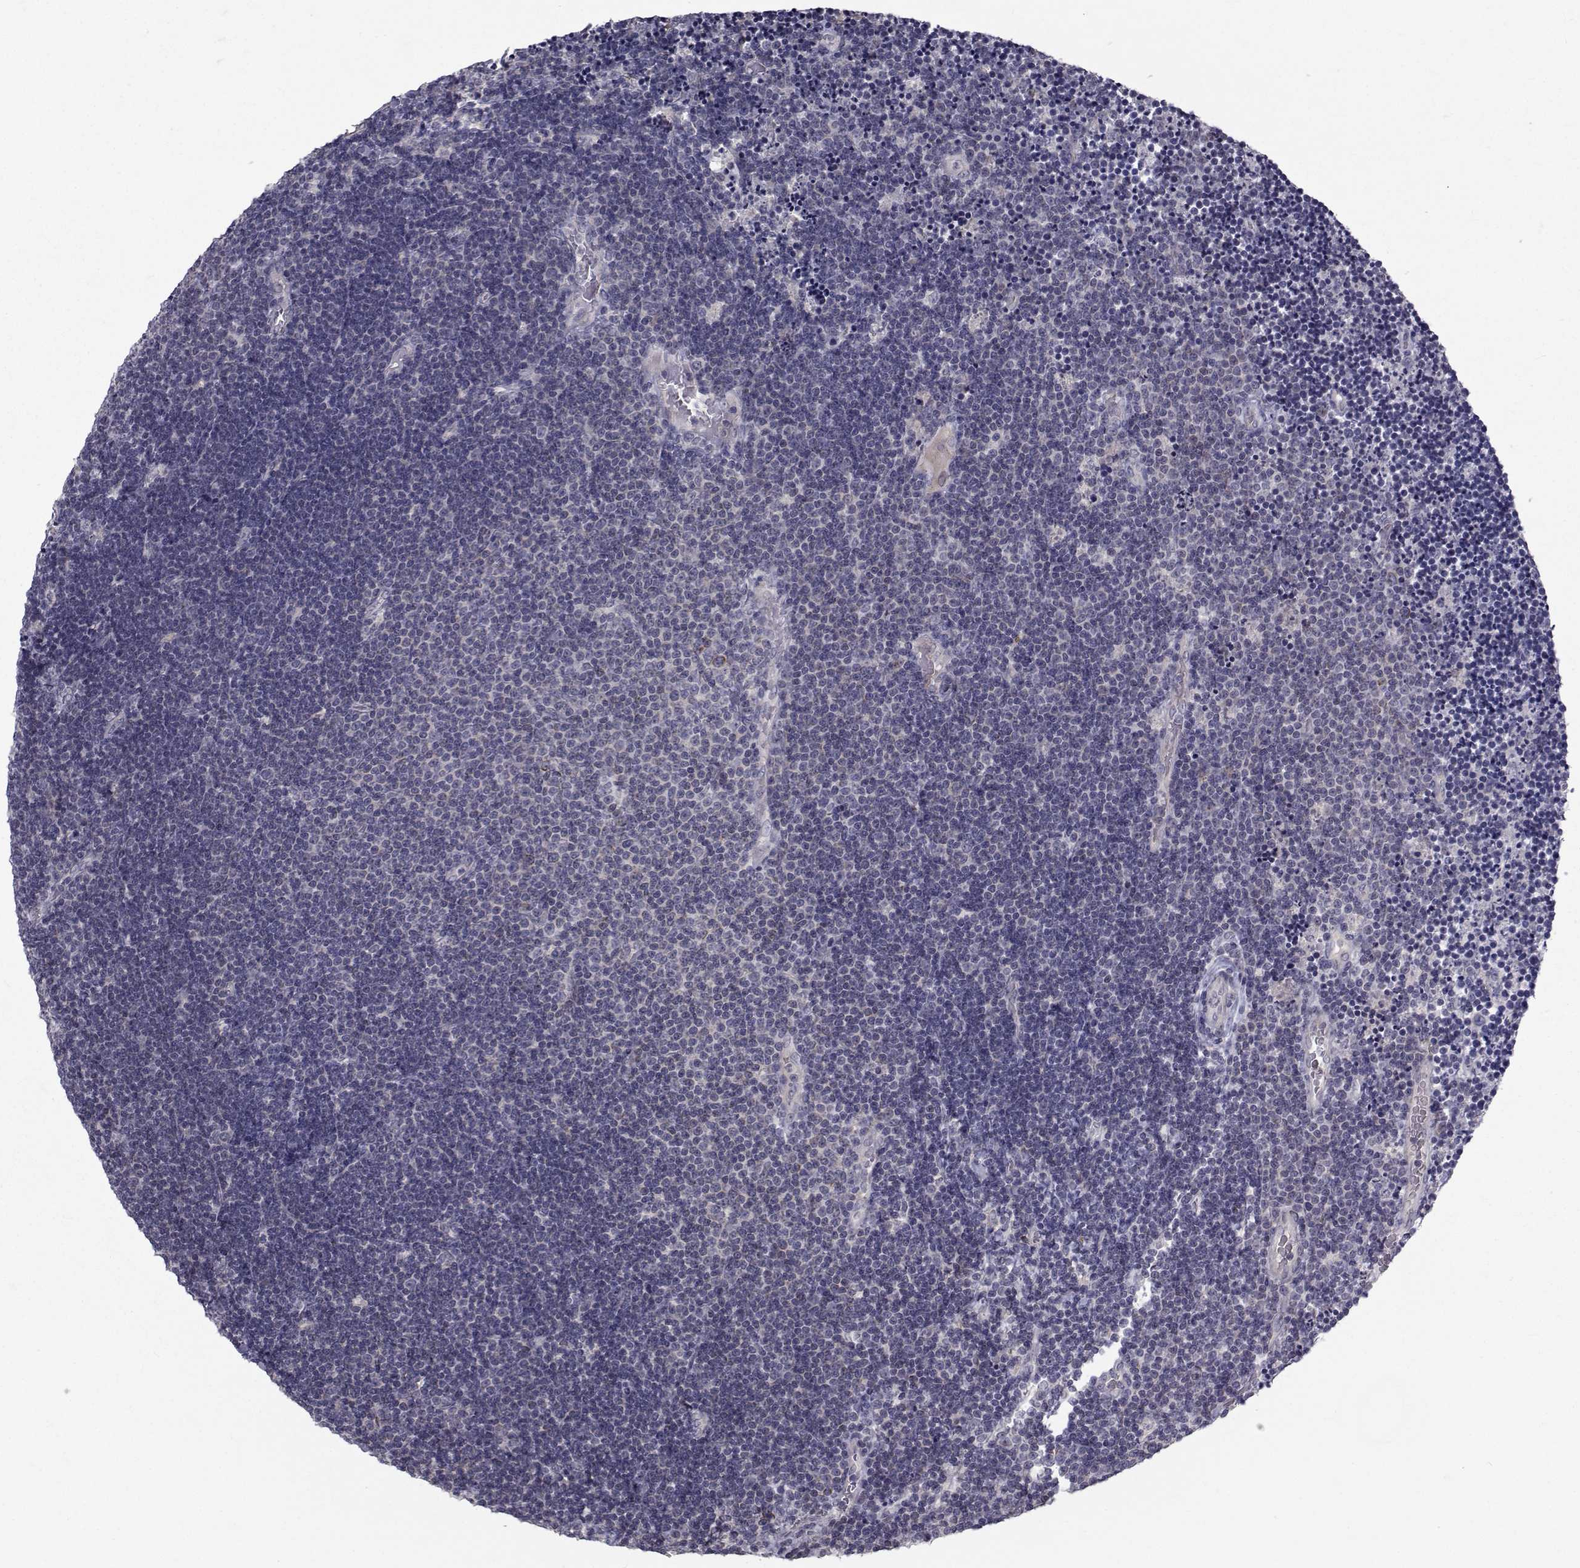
{"staining": {"intensity": "negative", "quantity": "none", "location": "none"}, "tissue": "lymphoma", "cell_type": "Tumor cells", "image_type": "cancer", "snomed": [{"axis": "morphology", "description": "Malignant lymphoma, non-Hodgkin's type, Low grade"}, {"axis": "topography", "description": "Brain"}], "caption": "This is a micrograph of IHC staining of malignant lymphoma, non-Hodgkin's type (low-grade), which shows no expression in tumor cells. (Stains: DAB (3,3'-diaminobenzidine) immunohistochemistry with hematoxylin counter stain, Microscopy: brightfield microscopy at high magnification).", "gene": "FDXR", "patient": {"sex": "female", "age": 66}}